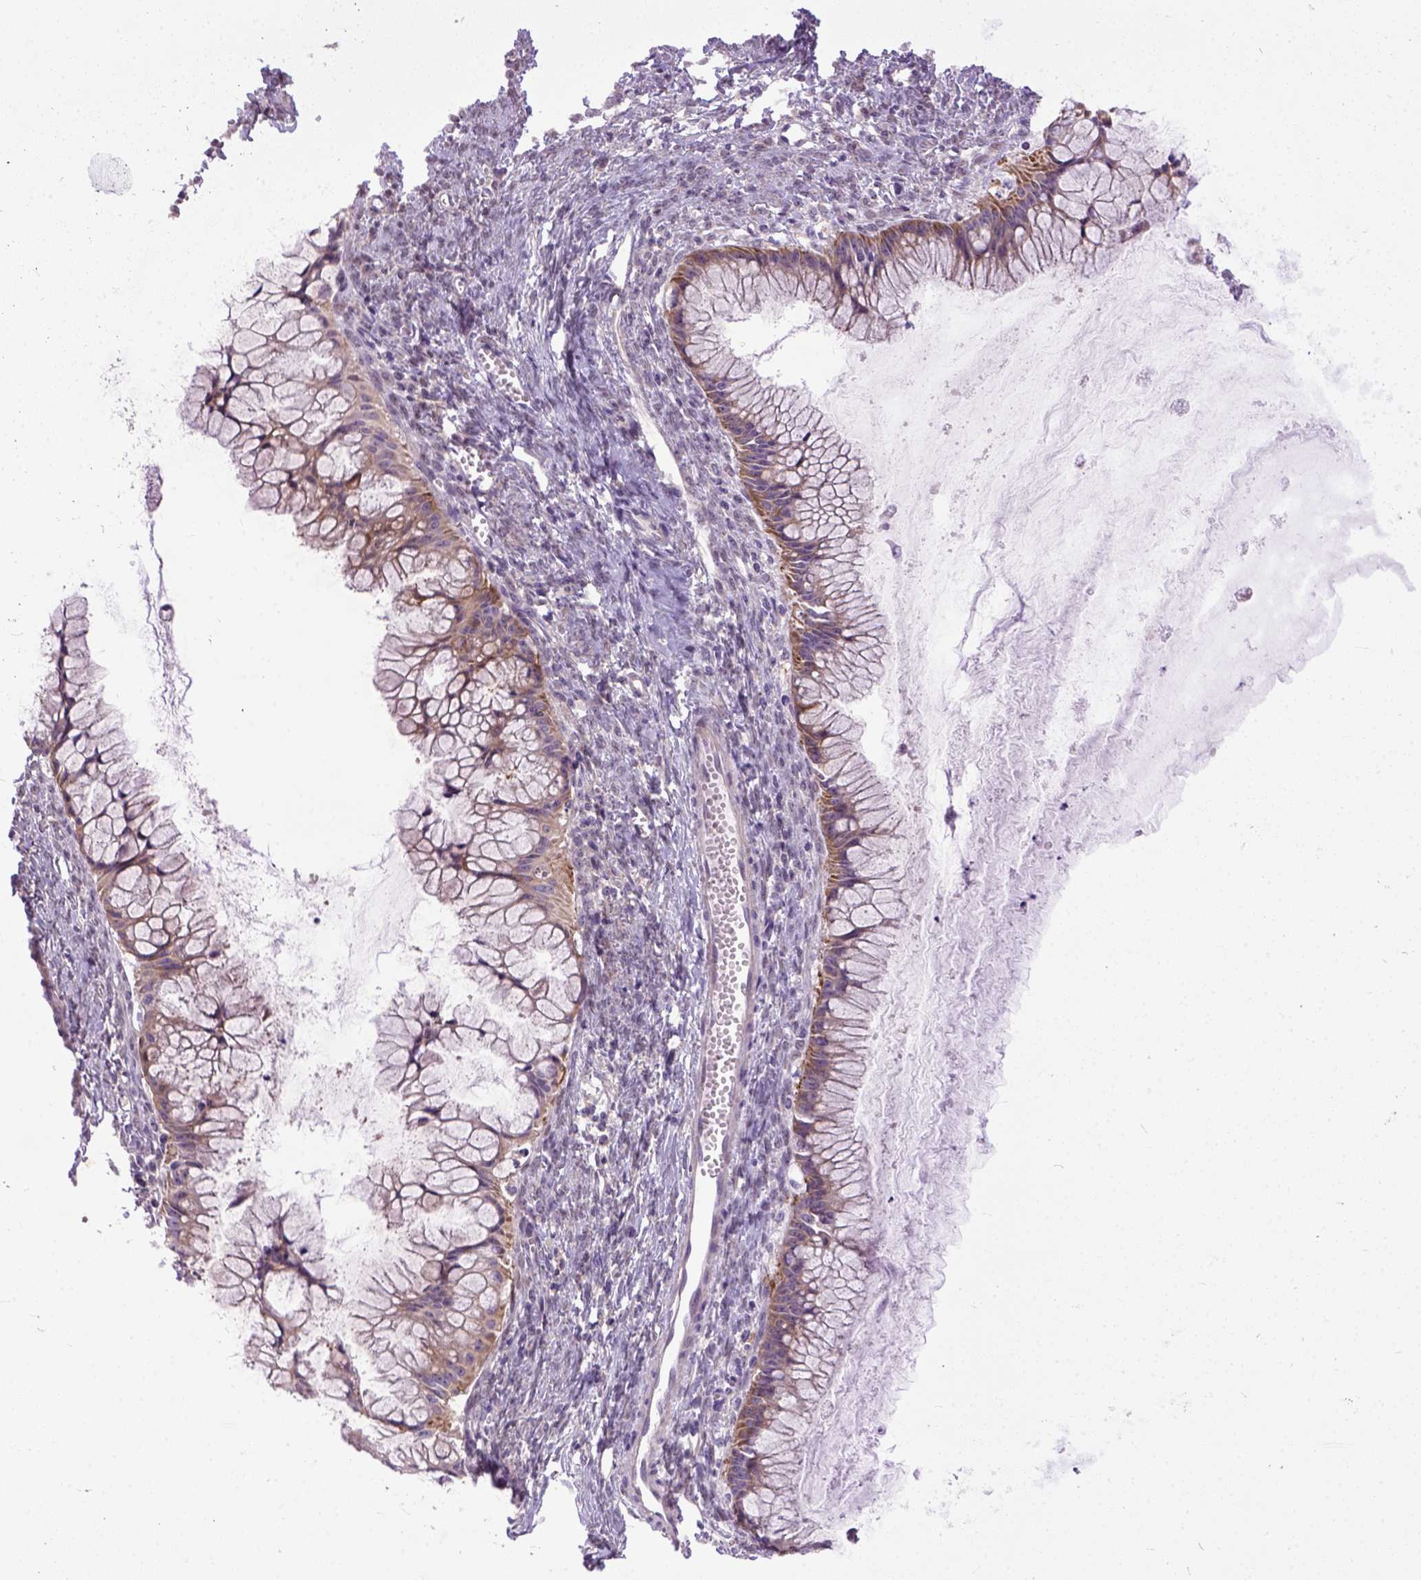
{"staining": {"intensity": "moderate", "quantity": ">75%", "location": "cytoplasmic/membranous"}, "tissue": "ovarian cancer", "cell_type": "Tumor cells", "image_type": "cancer", "snomed": [{"axis": "morphology", "description": "Cystadenocarcinoma, mucinous, NOS"}, {"axis": "topography", "description": "Ovary"}], "caption": "Immunohistochemical staining of human mucinous cystadenocarcinoma (ovarian) shows medium levels of moderate cytoplasmic/membranous protein expression in about >75% of tumor cells. (IHC, brightfield microscopy, high magnification).", "gene": "CPNE1", "patient": {"sex": "female", "age": 41}}